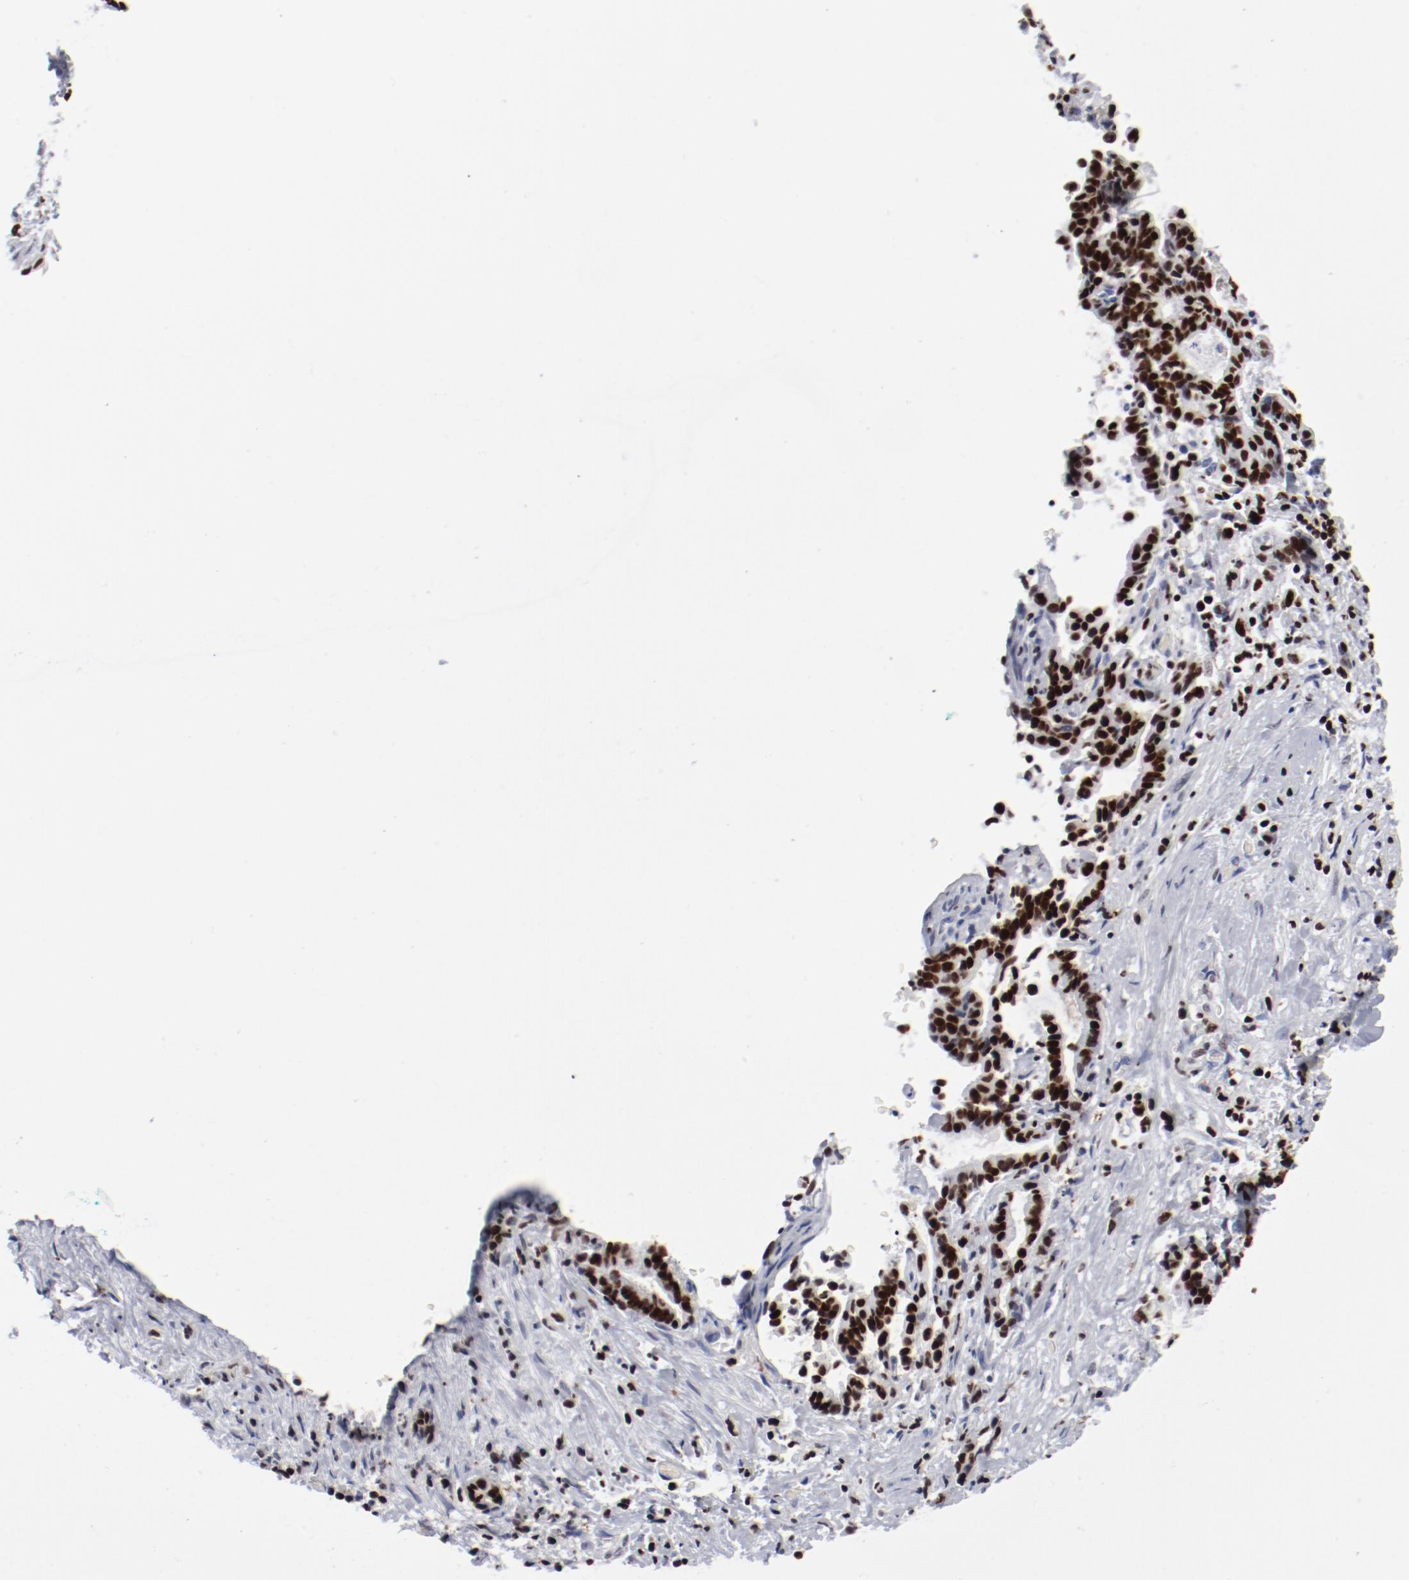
{"staining": {"intensity": "strong", "quantity": ">75%", "location": "nuclear"}, "tissue": "liver cancer", "cell_type": "Tumor cells", "image_type": "cancer", "snomed": [{"axis": "morphology", "description": "Cholangiocarcinoma"}, {"axis": "topography", "description": "Liver"}], "caption": "Strong nuclear protein expression is identified in about >75% of tumor cells in cholangiocarcinoma (liver).", "gene": "SMARCC2", "patient": {"sex": "male", "age": 57}}